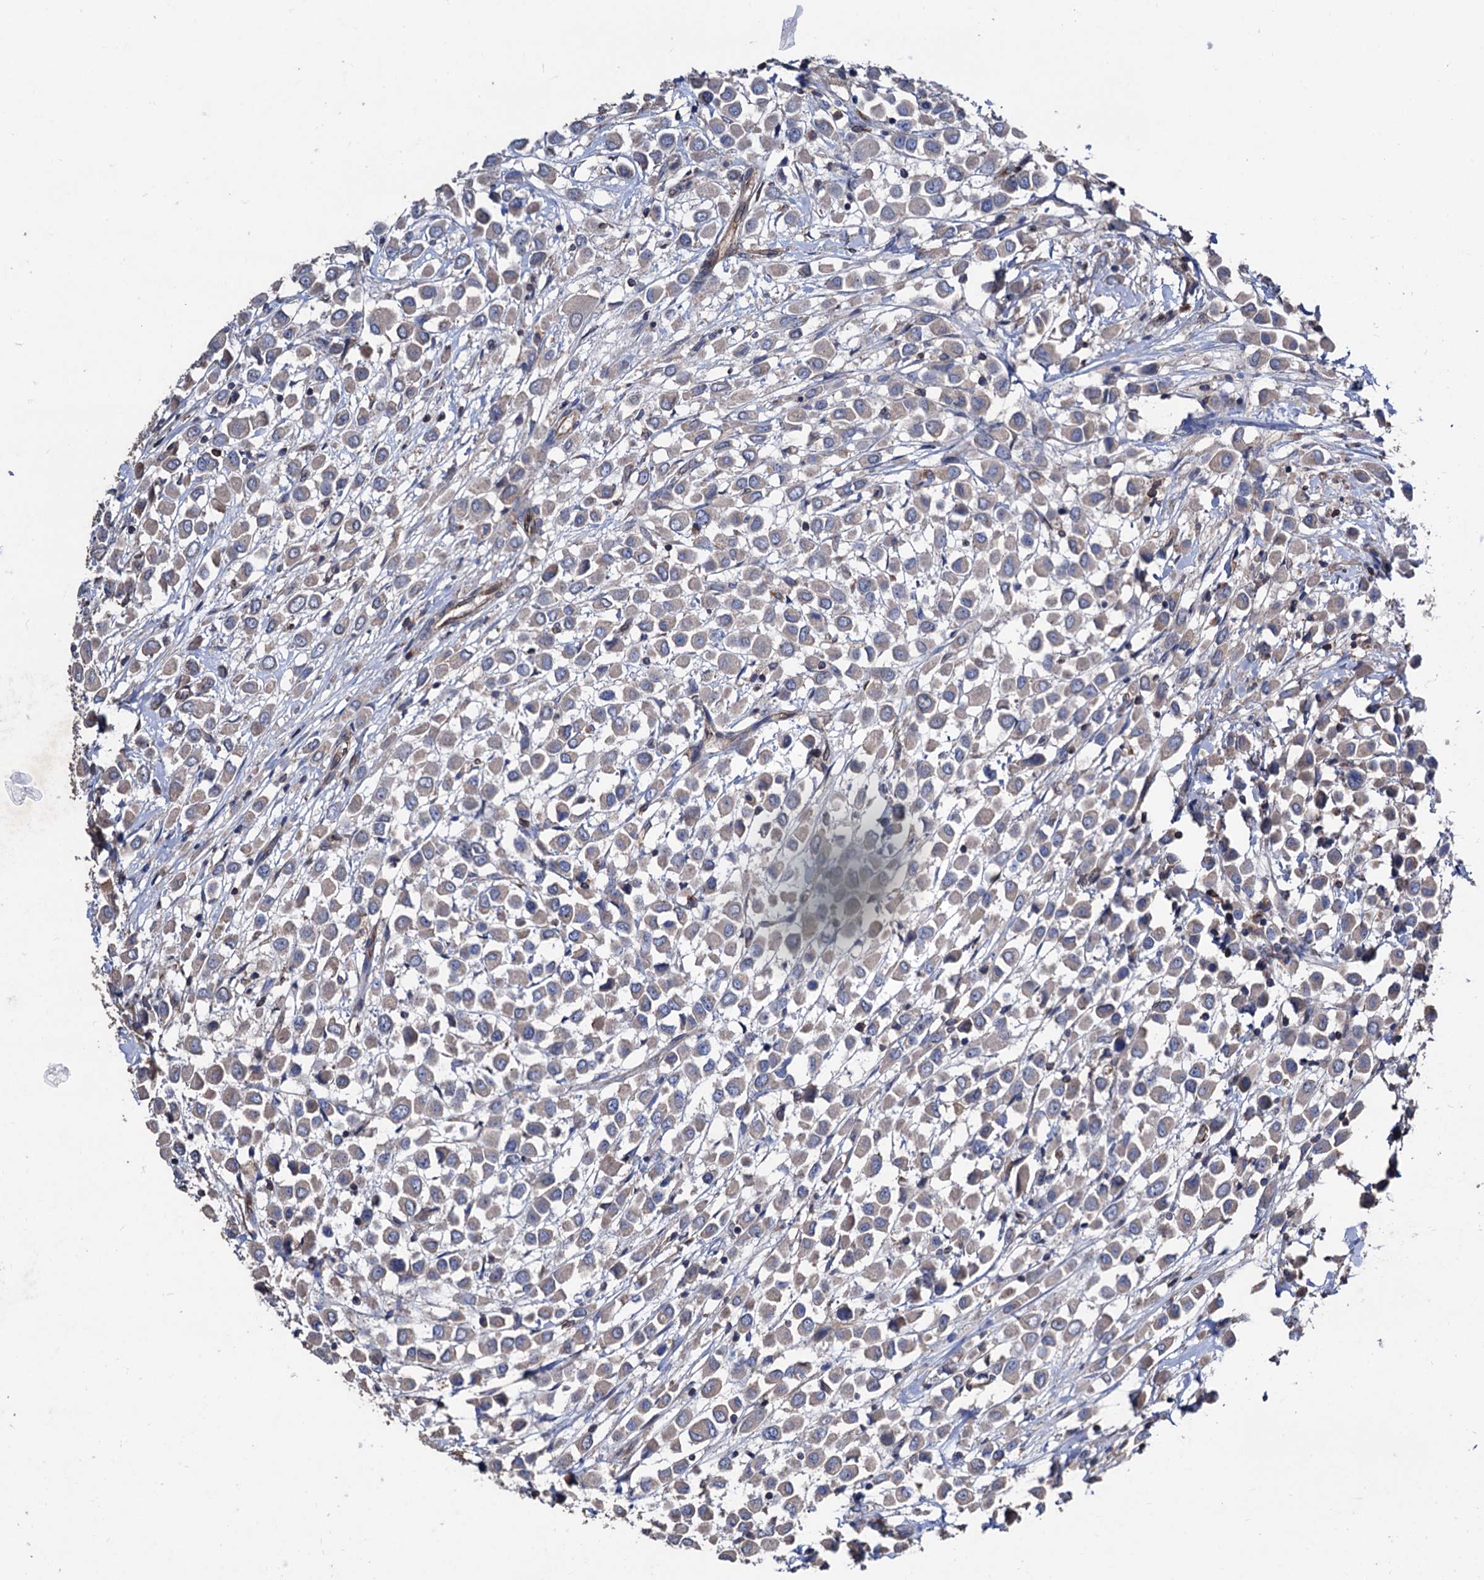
{"staining": {"intensity": "negative", "quantity": "none", "location": "none"}, "tissue": "breast cancer", "cell_type": "Tumor cells", "image_type": "cancer", "snomed": [{"axis": "morphology", "description": "Duct carcinoma"}, {"axis": "topography", "description": "Breast"}], "caption": "Immunohistochemical staining of intraductal carcinoma (breast) shows no significant positivity in tumor cells.", "gene": "STING1", "patient": {"sex": "female", "age": 61}}